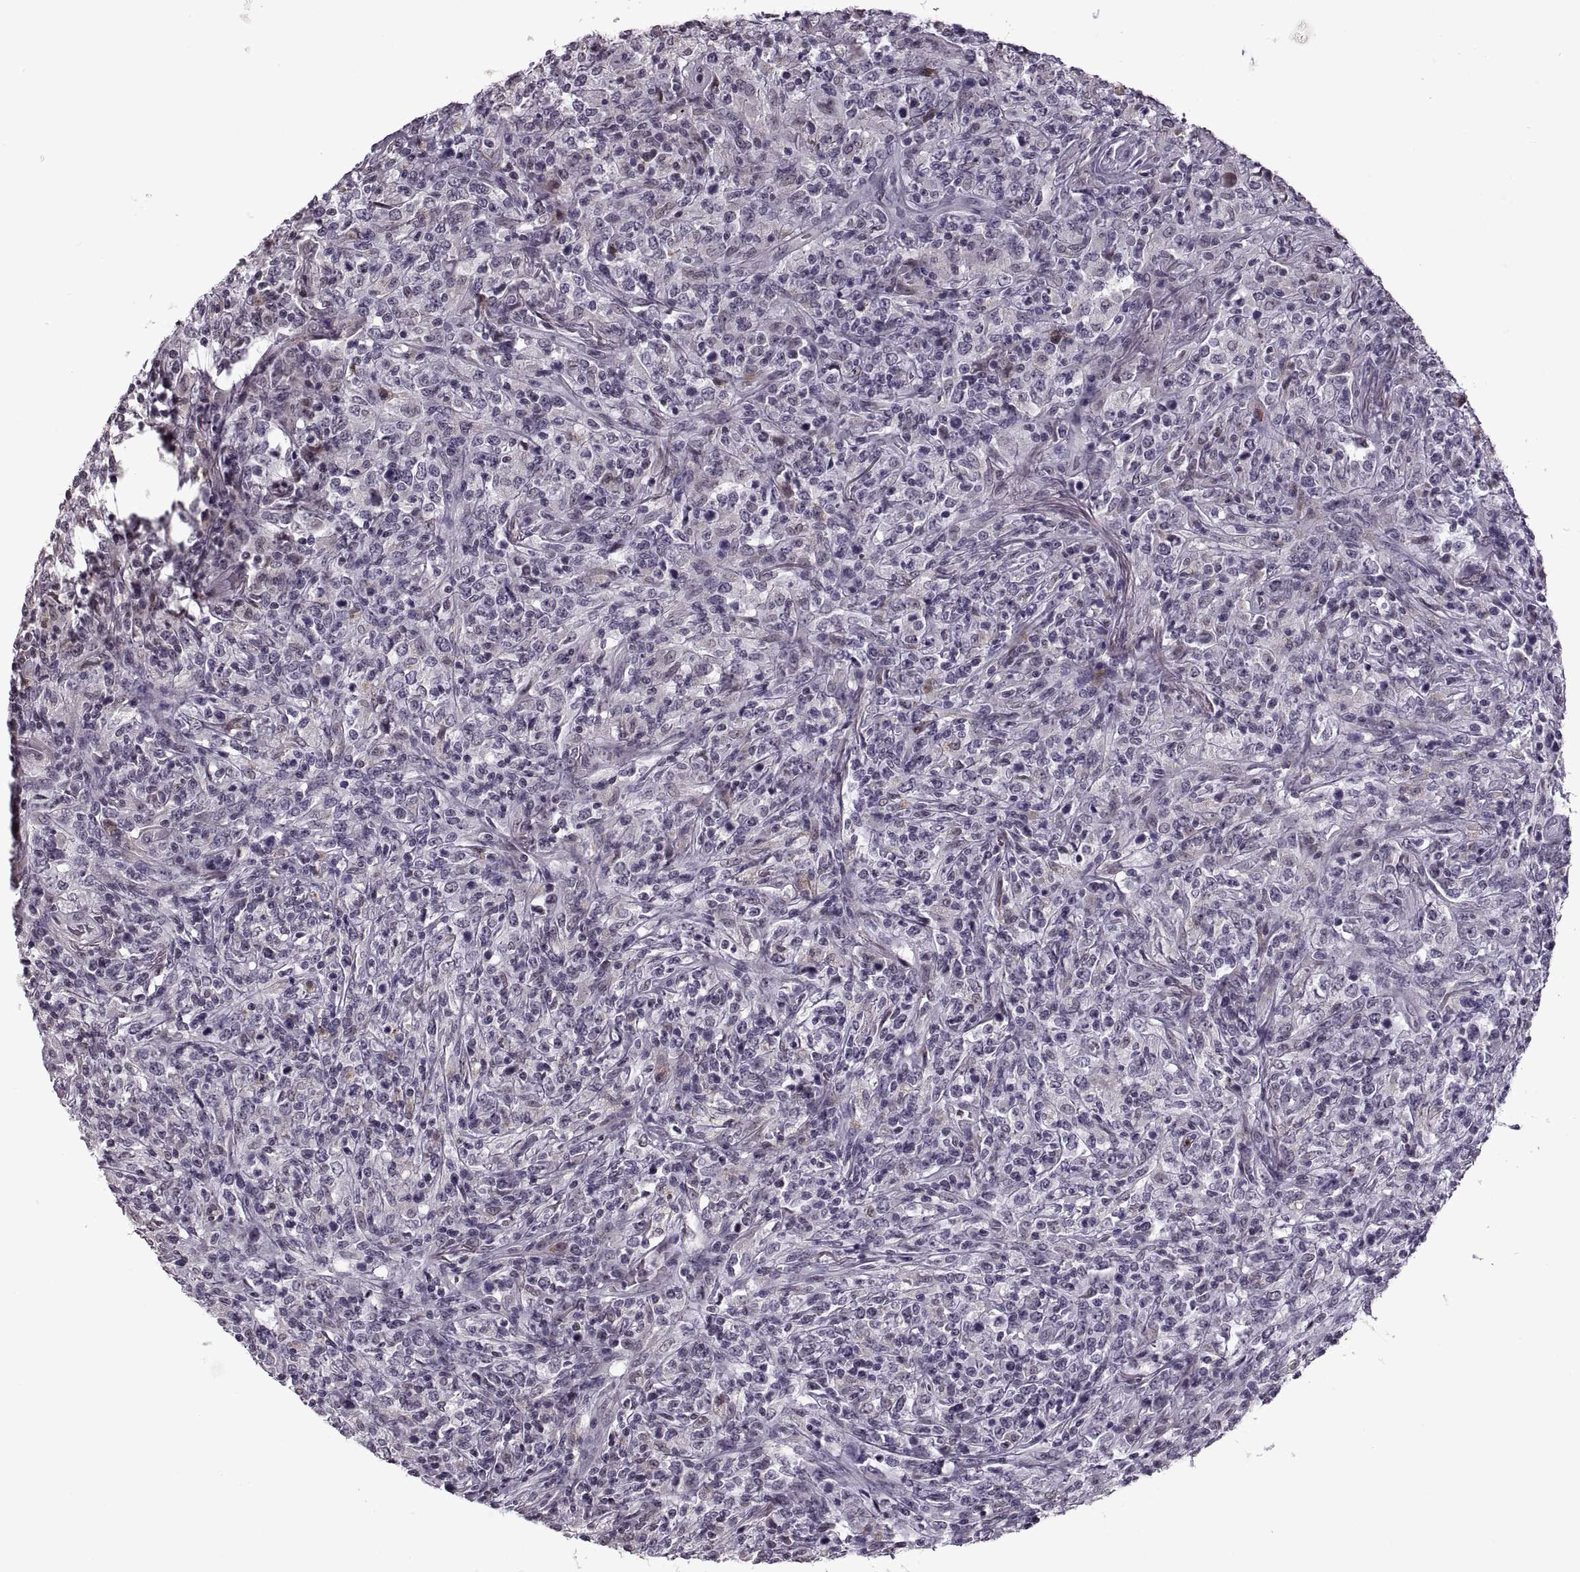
{"staining": {"intensity": "negative", "quantity": "none", "location": "none"}, "tissue": "lymphoma", "cell_type": "Tumor cells", "image_type": "cancer", "snomed": [{"axis": "morphology", "description": "Malignant lymphoma, non-Hodgkin's type, High grade"}, {"axis": "topography", "description": "Lung"}], "caption": "This is a photomicrograph of immunohistochemistry (IHC) staining of lymphoma, which shows no expression in tumor cells.", "gene": "PRSS37", "patient": {"sex": "male", "age": 79}}